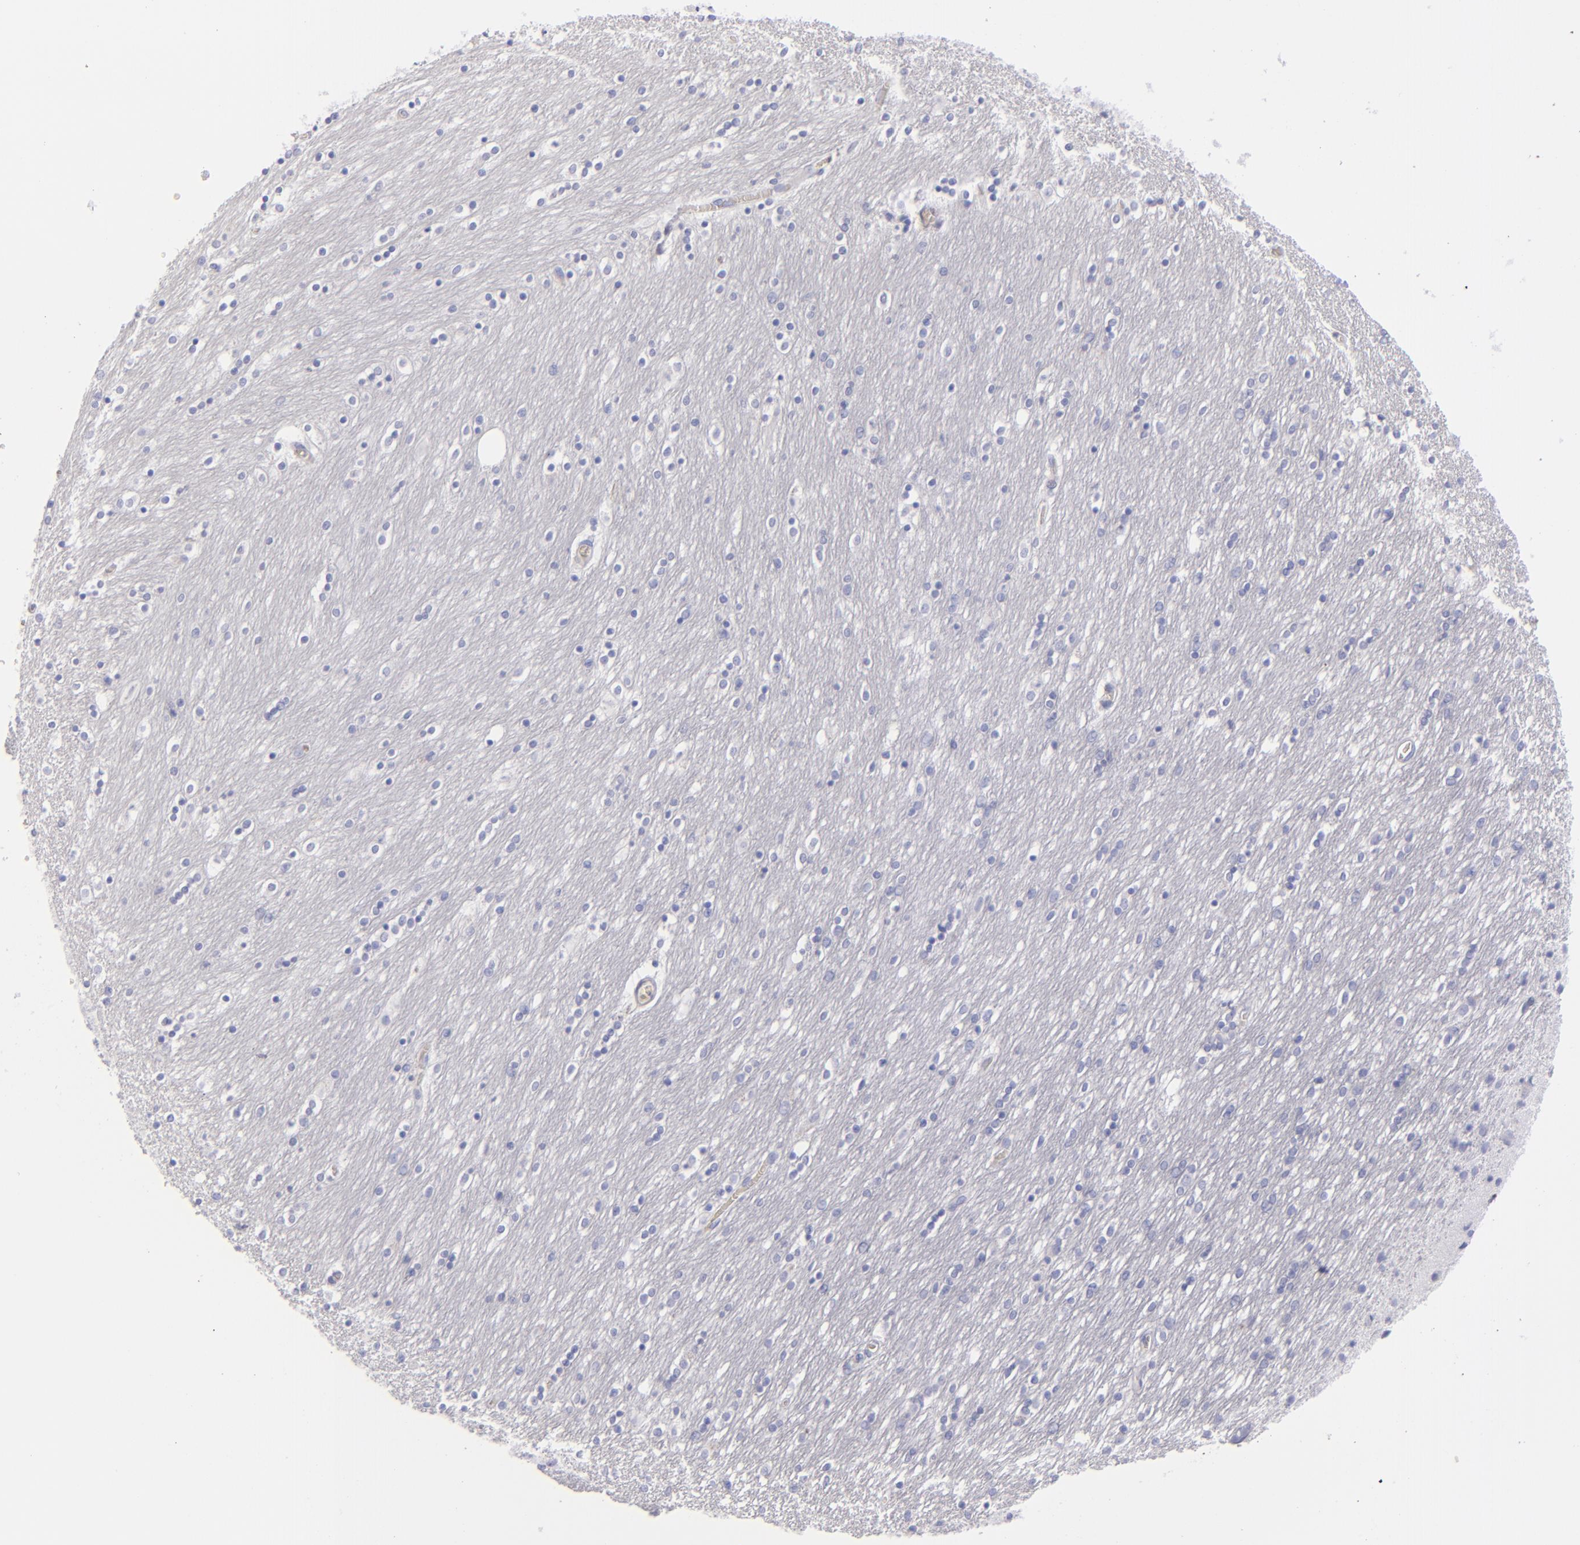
{"staining": {"intensity": "negative", "quantity": "none", "location": "none"}, "tissue": "caudate", "cell_type": "Glial cells", "image_type": "normal", "snomed": [{"axis": "morphology", "description": "Normal tissue, NOS"}, {"axis": "topography", "description": "Lateral ventricle wall"}], "caption": "Immunohistochemistry histopathology image of benign human caudate stained for a protein (brown), which reveals no positivity in glial cells. (DAB immunohistochemistry (IHC) with hematoxylin counter stain).", "gene": "CD22", "patient": {"sex": "female", "age": 54}}